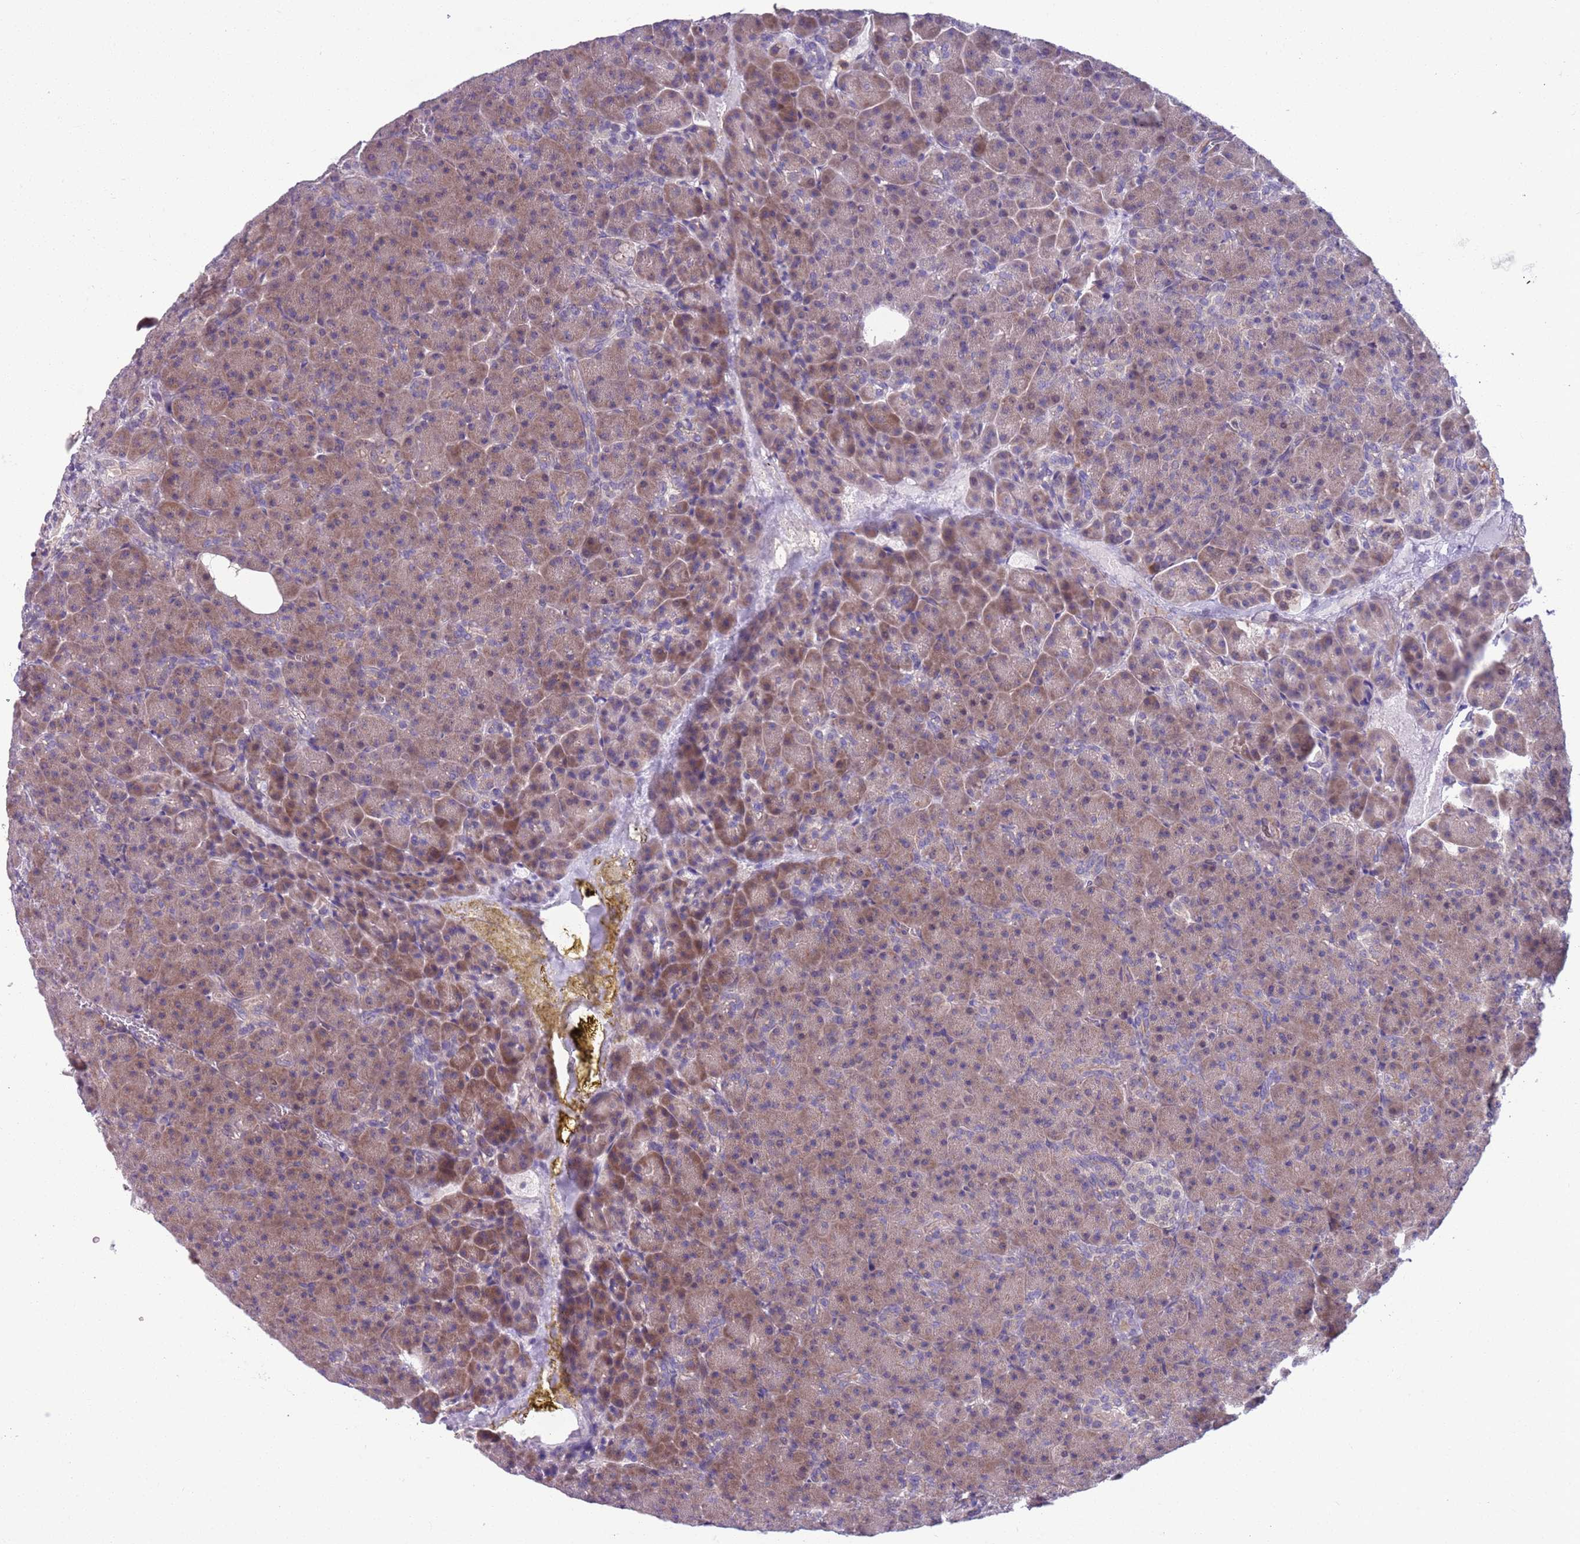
{"staining": {"intensity": "weak", "quantity": ">75%", "location": "cytoplasmic/membranous"}, "tissue": "pancreas", "cell_type": "Exocrine glandular cells", "image_type": "normal", "snomed": [{"axis": "morphology", "description": "Normal tissue, NOS"}, {"axis": "topography", "description": "Pancreas"}], "caption": "Immunohistochemistry (DAB) staining of unremarkable human pancreas displays weak cytoplasmic/membranous protein staining in approximately >75% of exocrine glandular cells.", "gene": "JAML", "patient": {"sex": "female", "age": 74}}